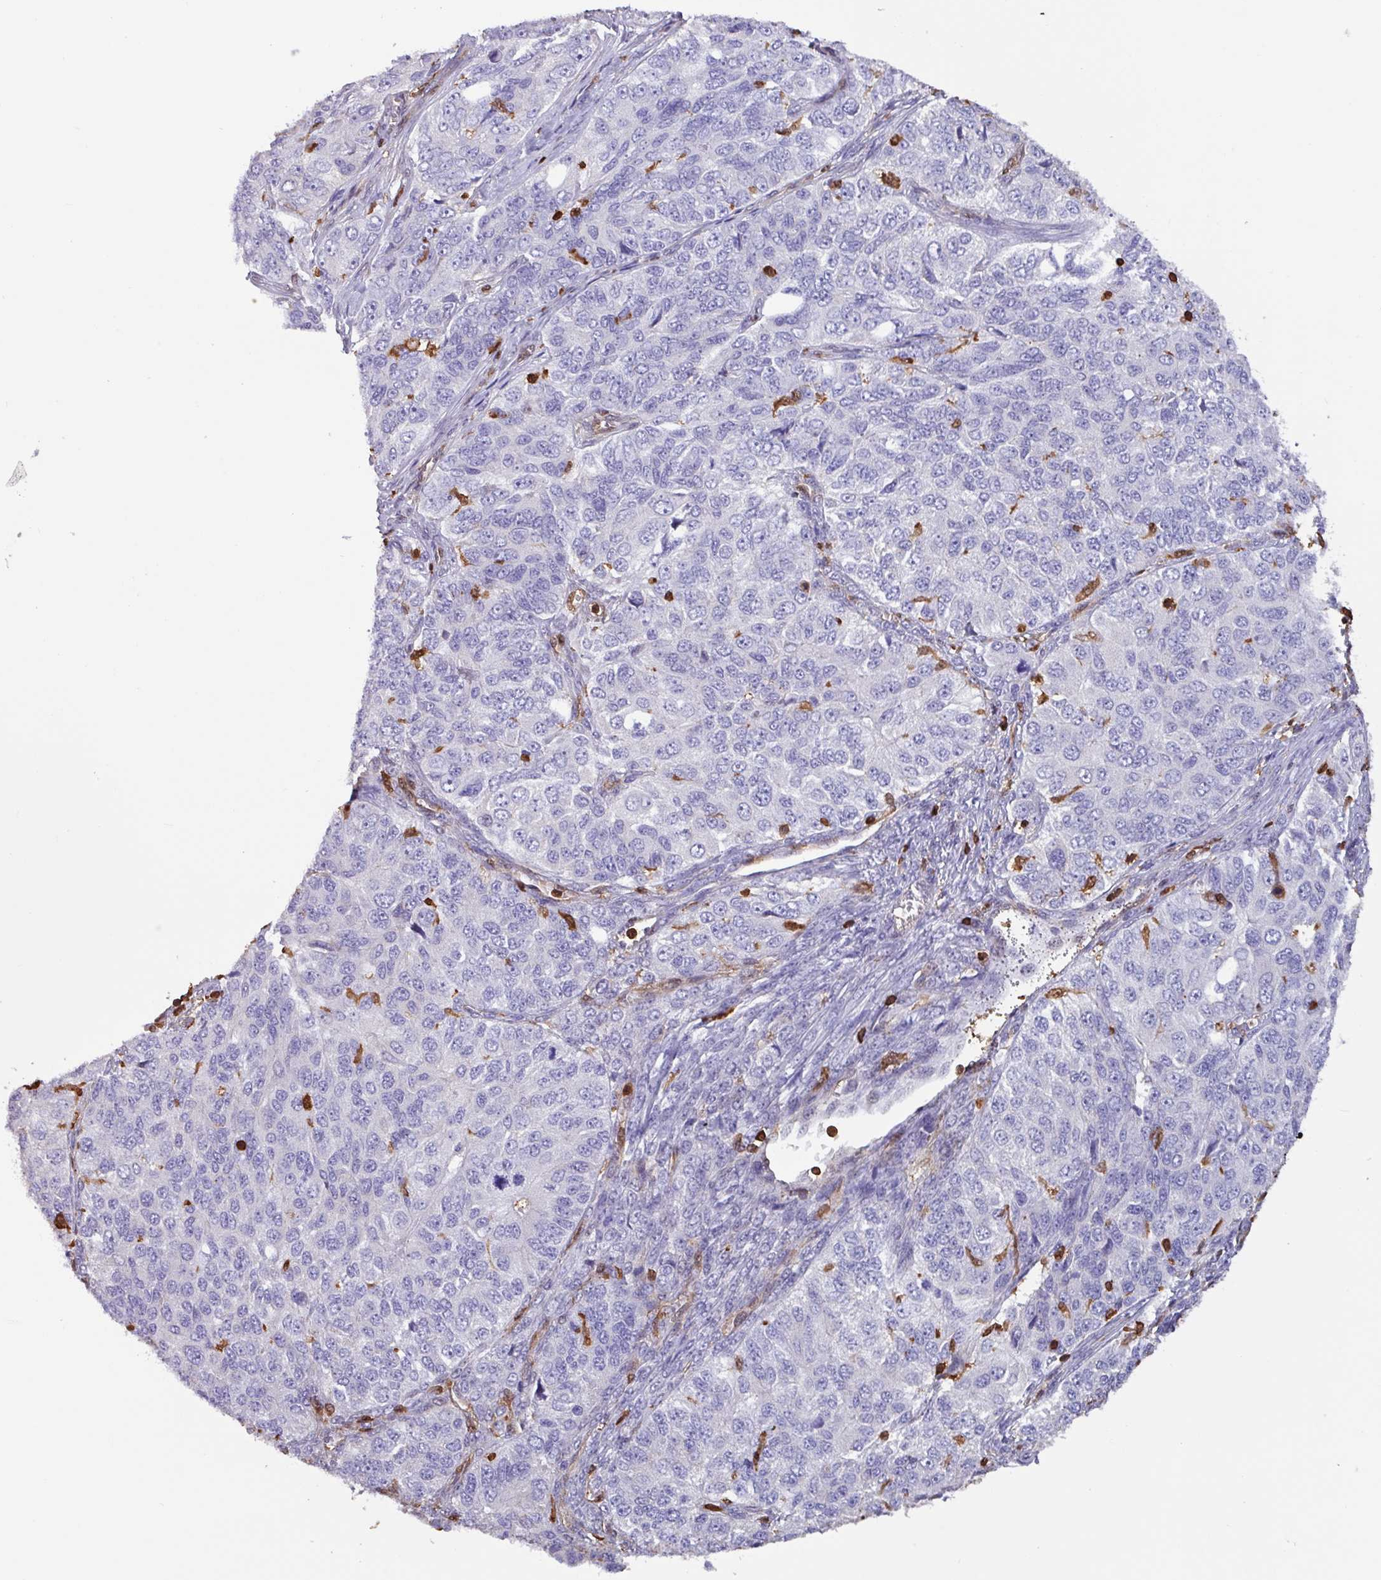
{"staining": {"intensity": "negative", "quantity": "none", "location": "none"}, "tissue": "ovarian cancer", "cell_type": "Tumor cells", "image_type": "cancer", "snomed": [{"axis": "morphology", "description": "Carcinoma, endometroid"}, {"axis": "topography", "description": "Ovary"}], "caption": "A micrograph of human endometroid carcinoma (ovarian) is negative for staining in tumor cells.", "gene": "ARHGDIB", "patient": {"sex": "female", "age": 51}}